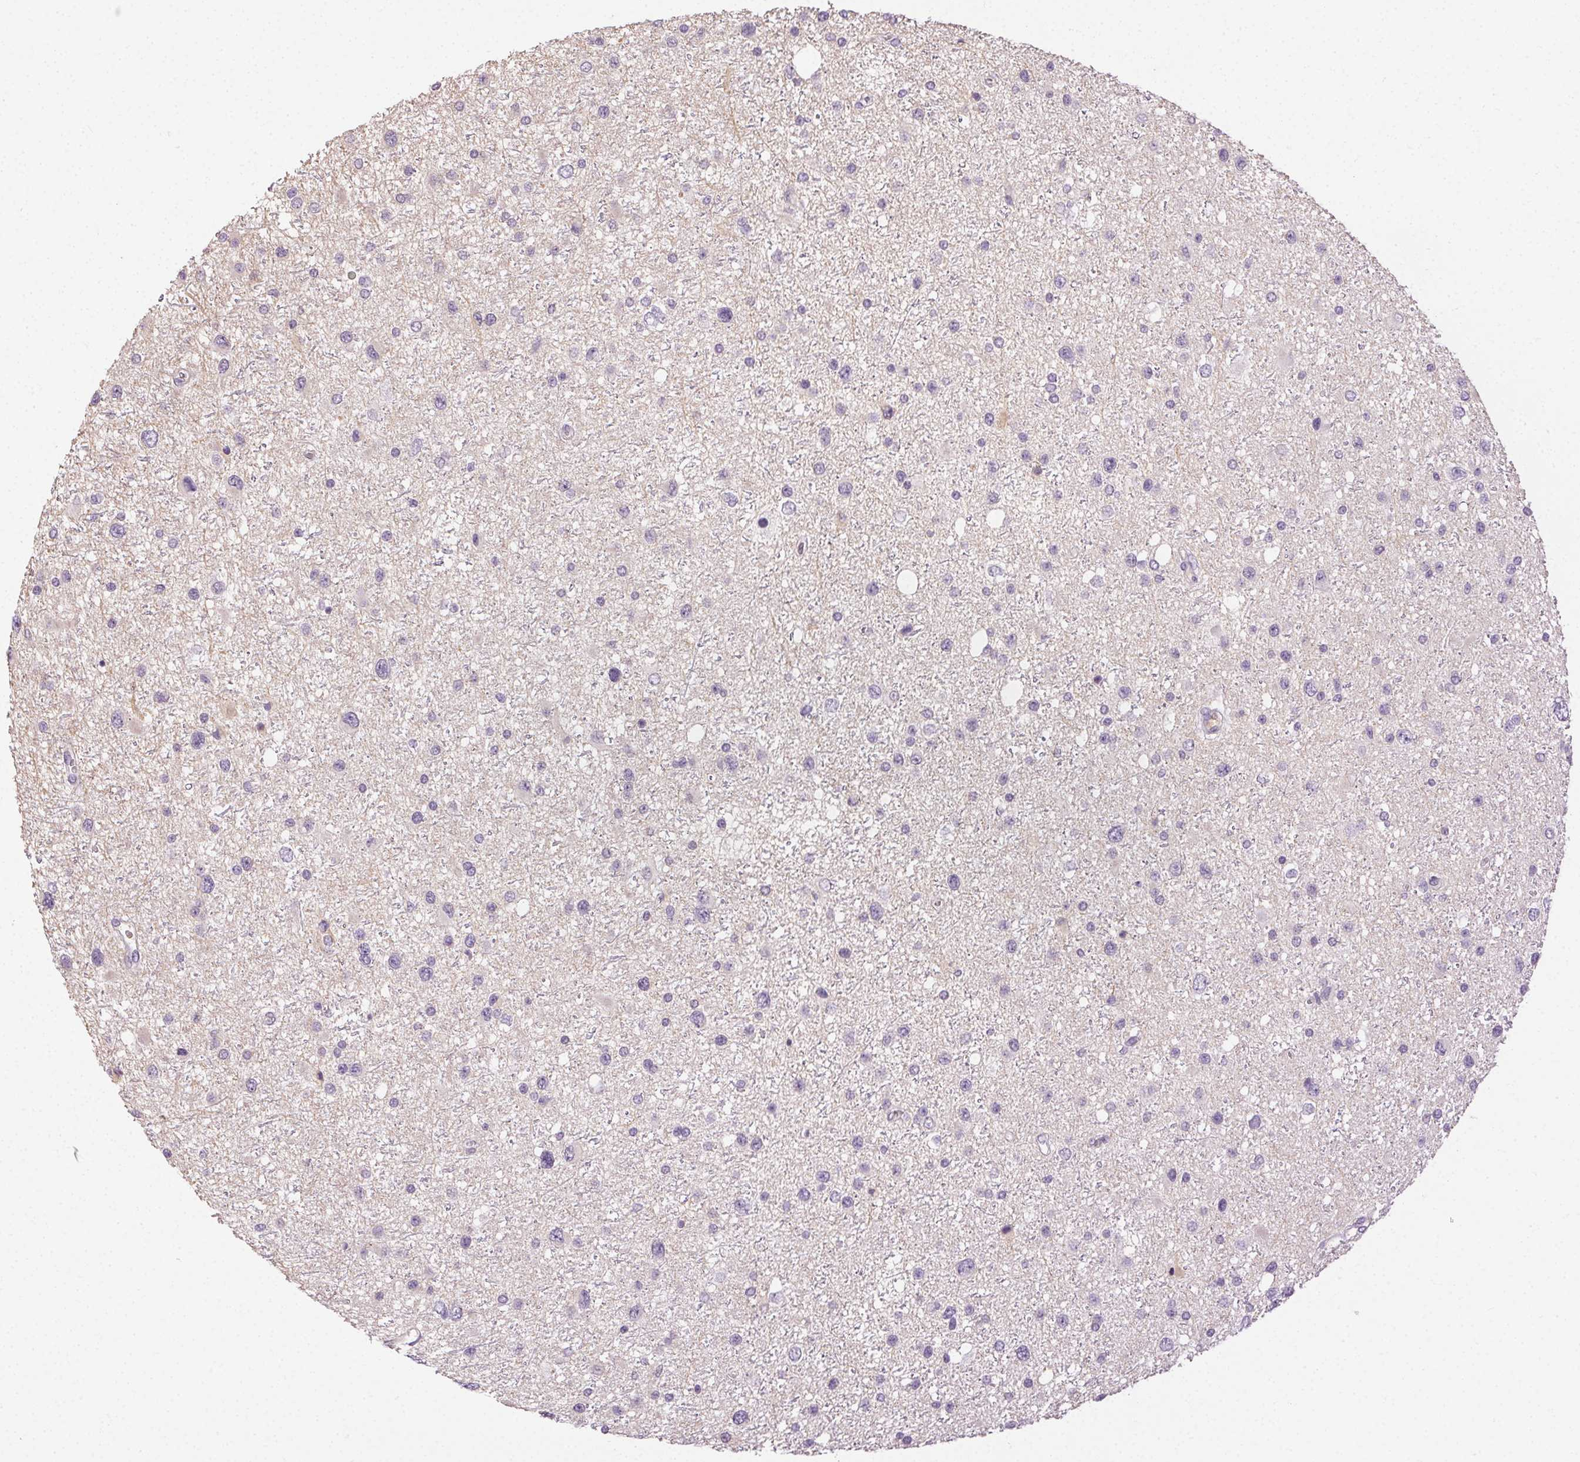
{"staining": {"intensity": "negative", "quantity": "none", "location": "none"}, "tissue": "glioma", "cell_type": "Tumor cells", "image_type": "cancer", "snomed": [{"axis": "morphology", "description": "Glioma, malignant, Low grade"}, {"axis": "topography", "description": "Brain"}], "caption": "DAB immunohistochemical staining of human malignant glioma (low-grade) shows no significant expression in tumor cells.", "gene": "BPIFB2", "patient": {"sex": "female", "age": 32}}